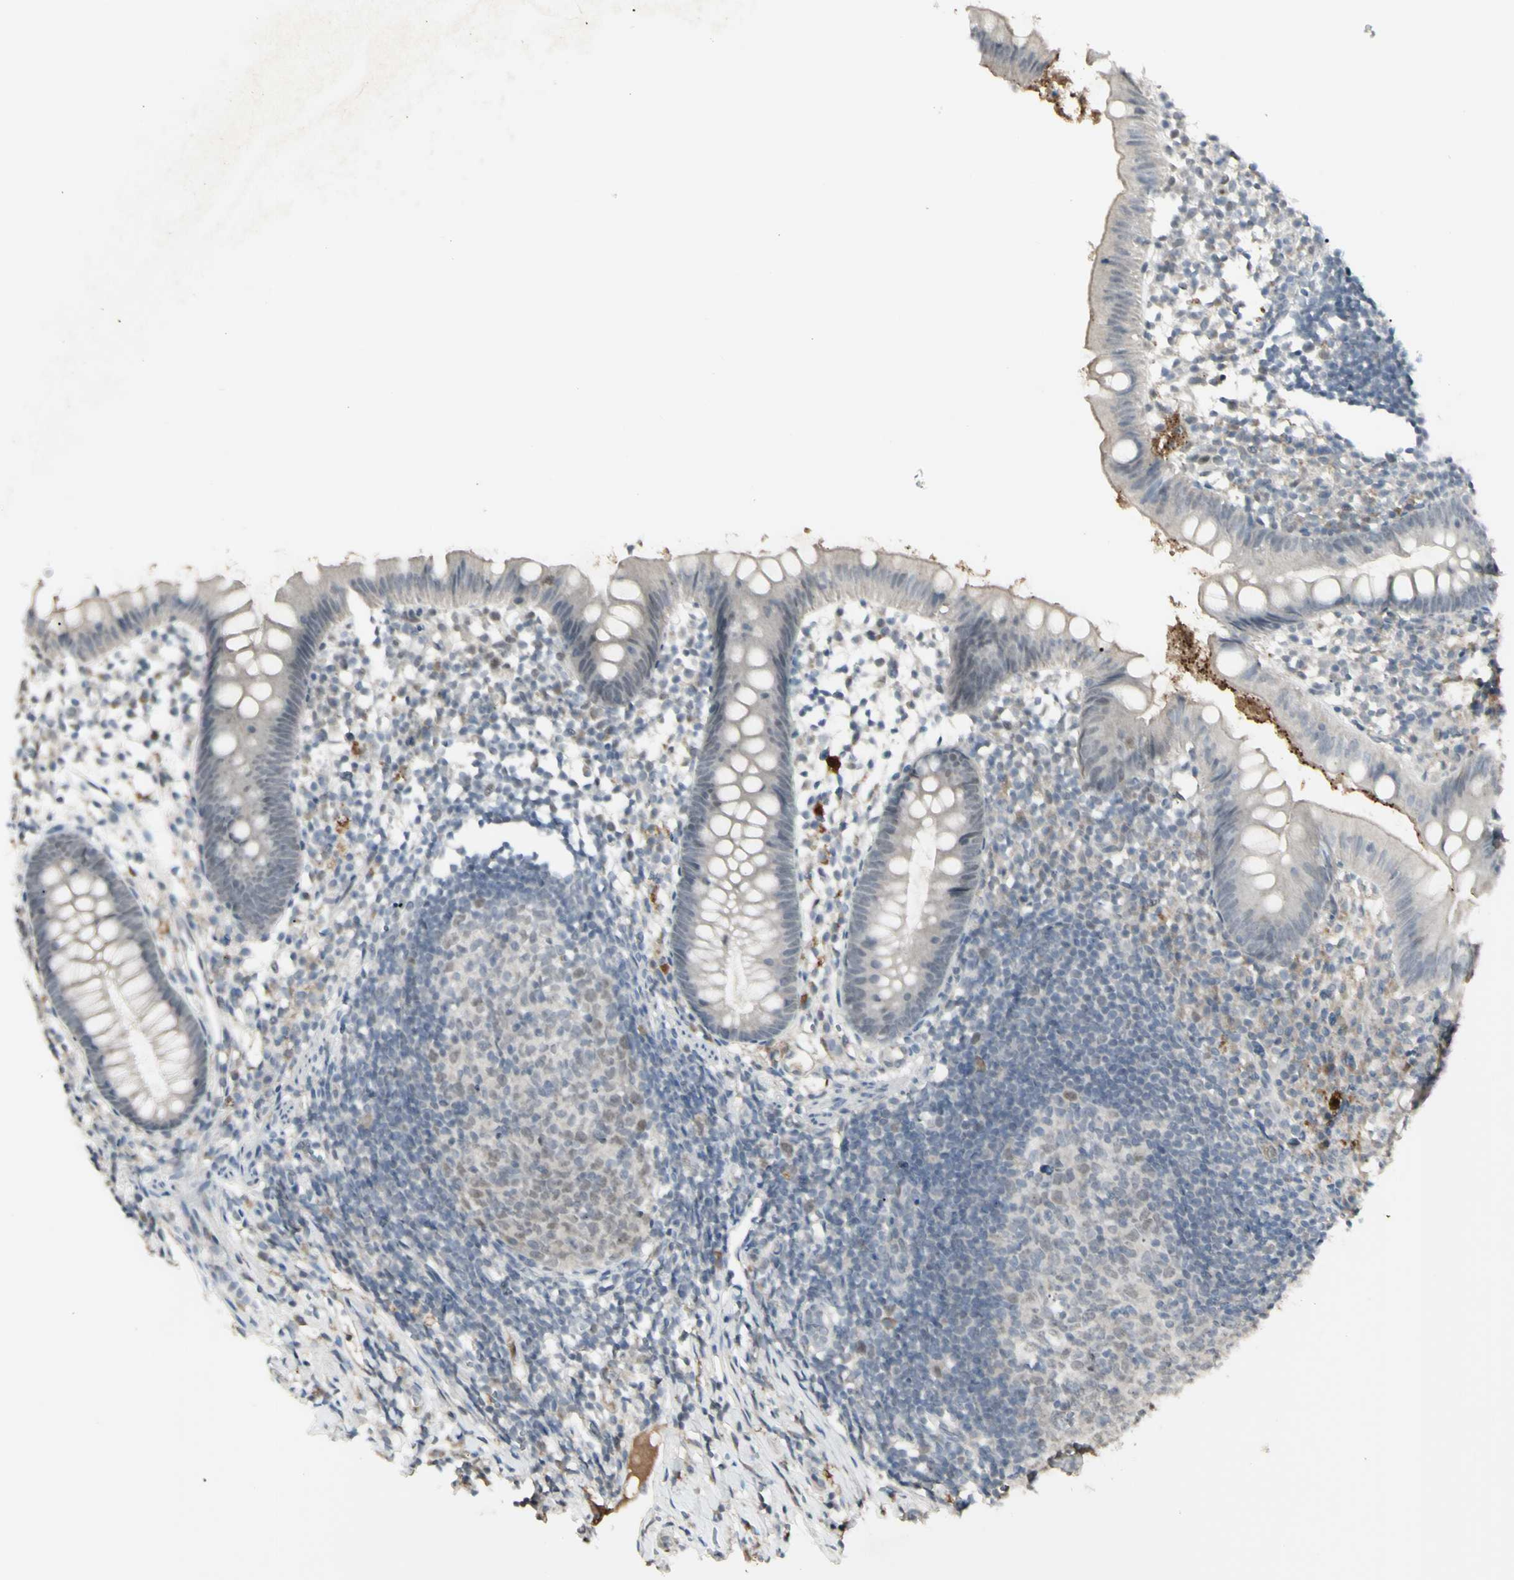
{"staining": {"intensity": "weak", "quantity": ">75%", "location": "cytoplasmic/membranous"}, "tissue": "appendix", "cell_type": "Glandular cells", "image_type": "normal", "snomed": [{"axis": "morphology", "description": "Normal tissue, NOS"}, {"axis": "topography", "description": "Appendix"}], "caption": "An image showing weak cytoplasmic/membranous expression in approximately >75% of glandular cells in unremarkable appendix, as visualized by brown immunohistochemical staining.", "gene": "PIAS4", "patient": {"sex": "female", "age": 20}}